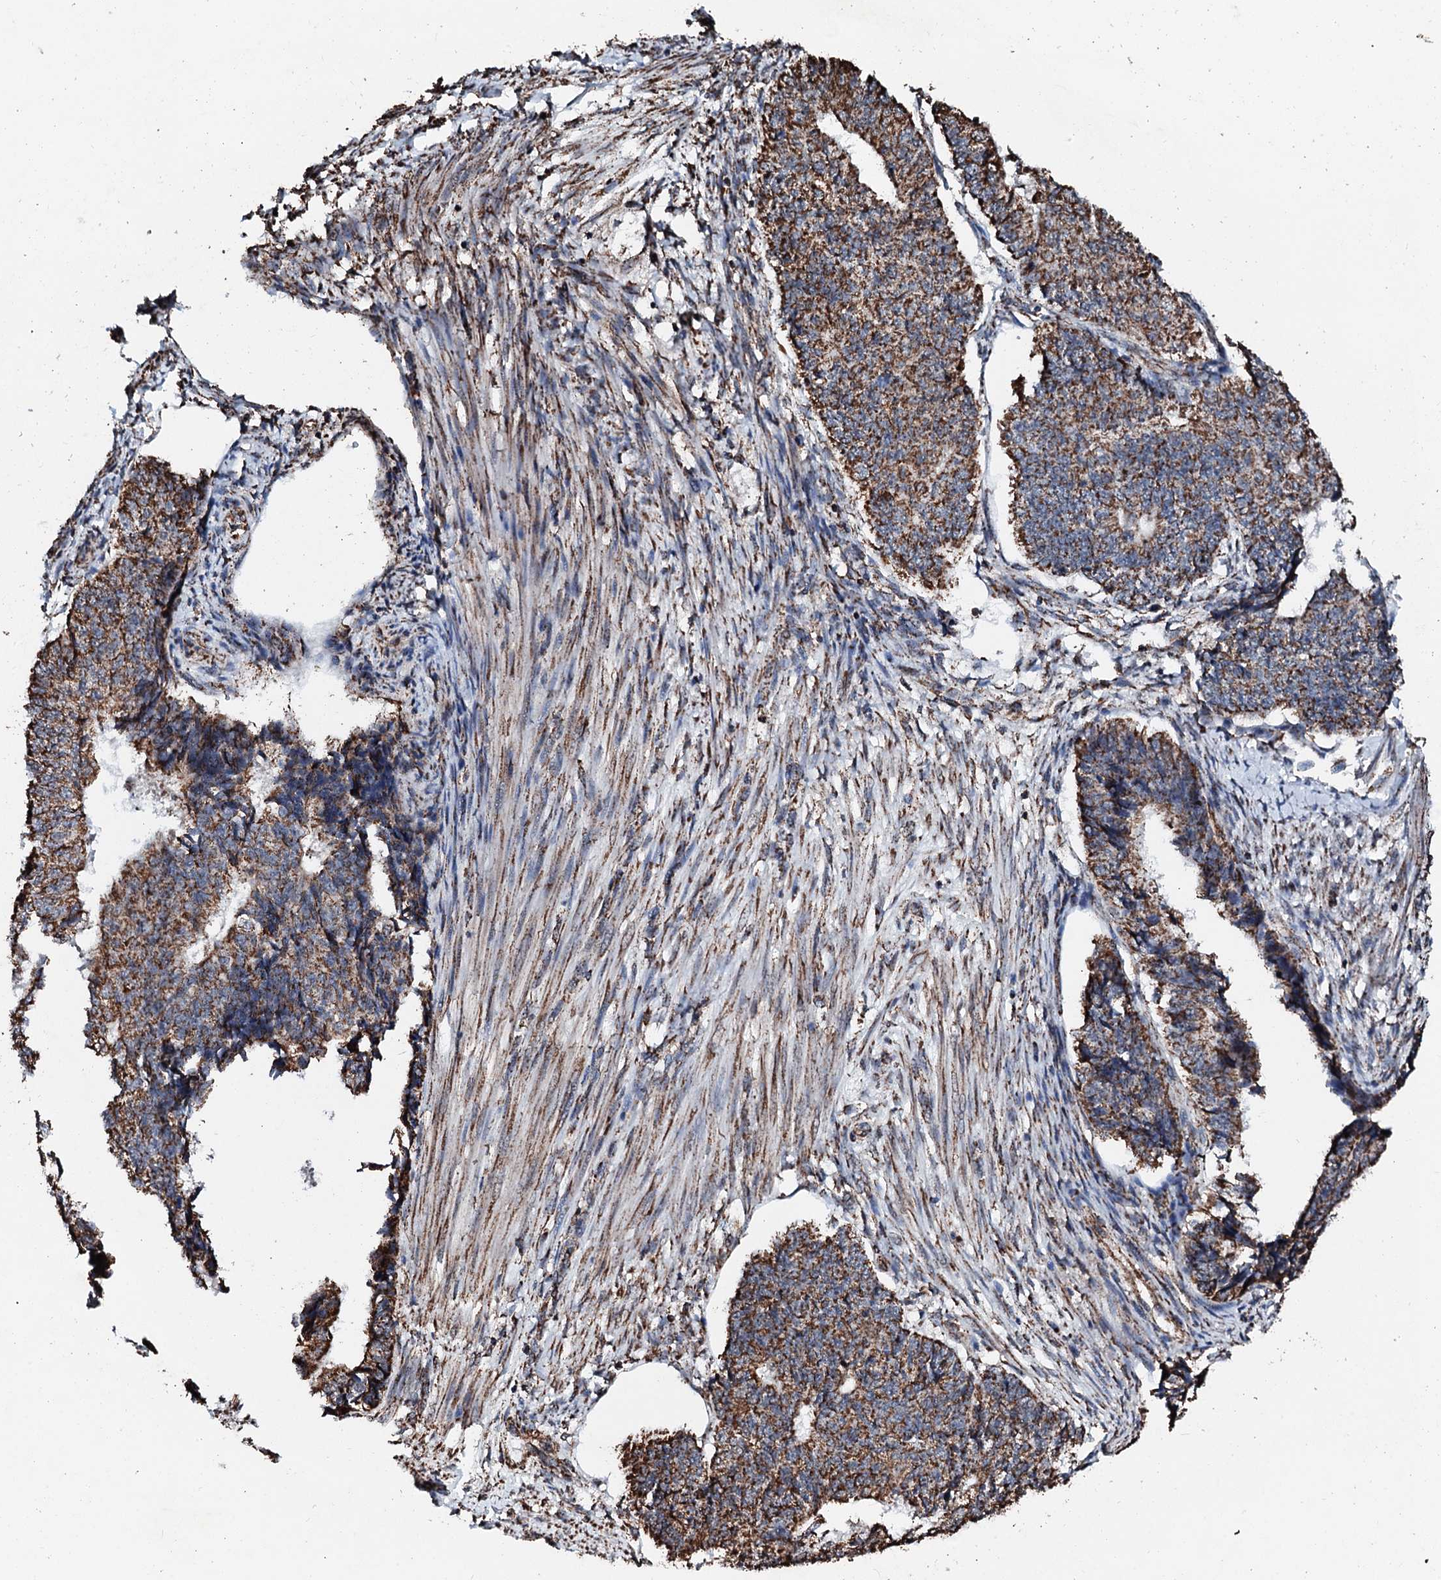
{"staining": {"intensity": "moderate", "quantity": ">75%", "location": "cytoplasmic/membranous"}, "tissue": "endometrial cancer", "cell_type": "Tumor cells", "image_type": "cancer", "snomed": [{"axis": "morphology", "description": "Adenocarcinoma, NOS"}, {"axis": "topography", "description": "Endometrium"}], "caption": "Protein analysis of endometrial adenocarcinoma tissue demonstrates moderate cytoplasmic/membranous expression in about >75% of tumor cells.", "gene": "SECISBP2L", "patient": {"sex": "female", "age": 32}}